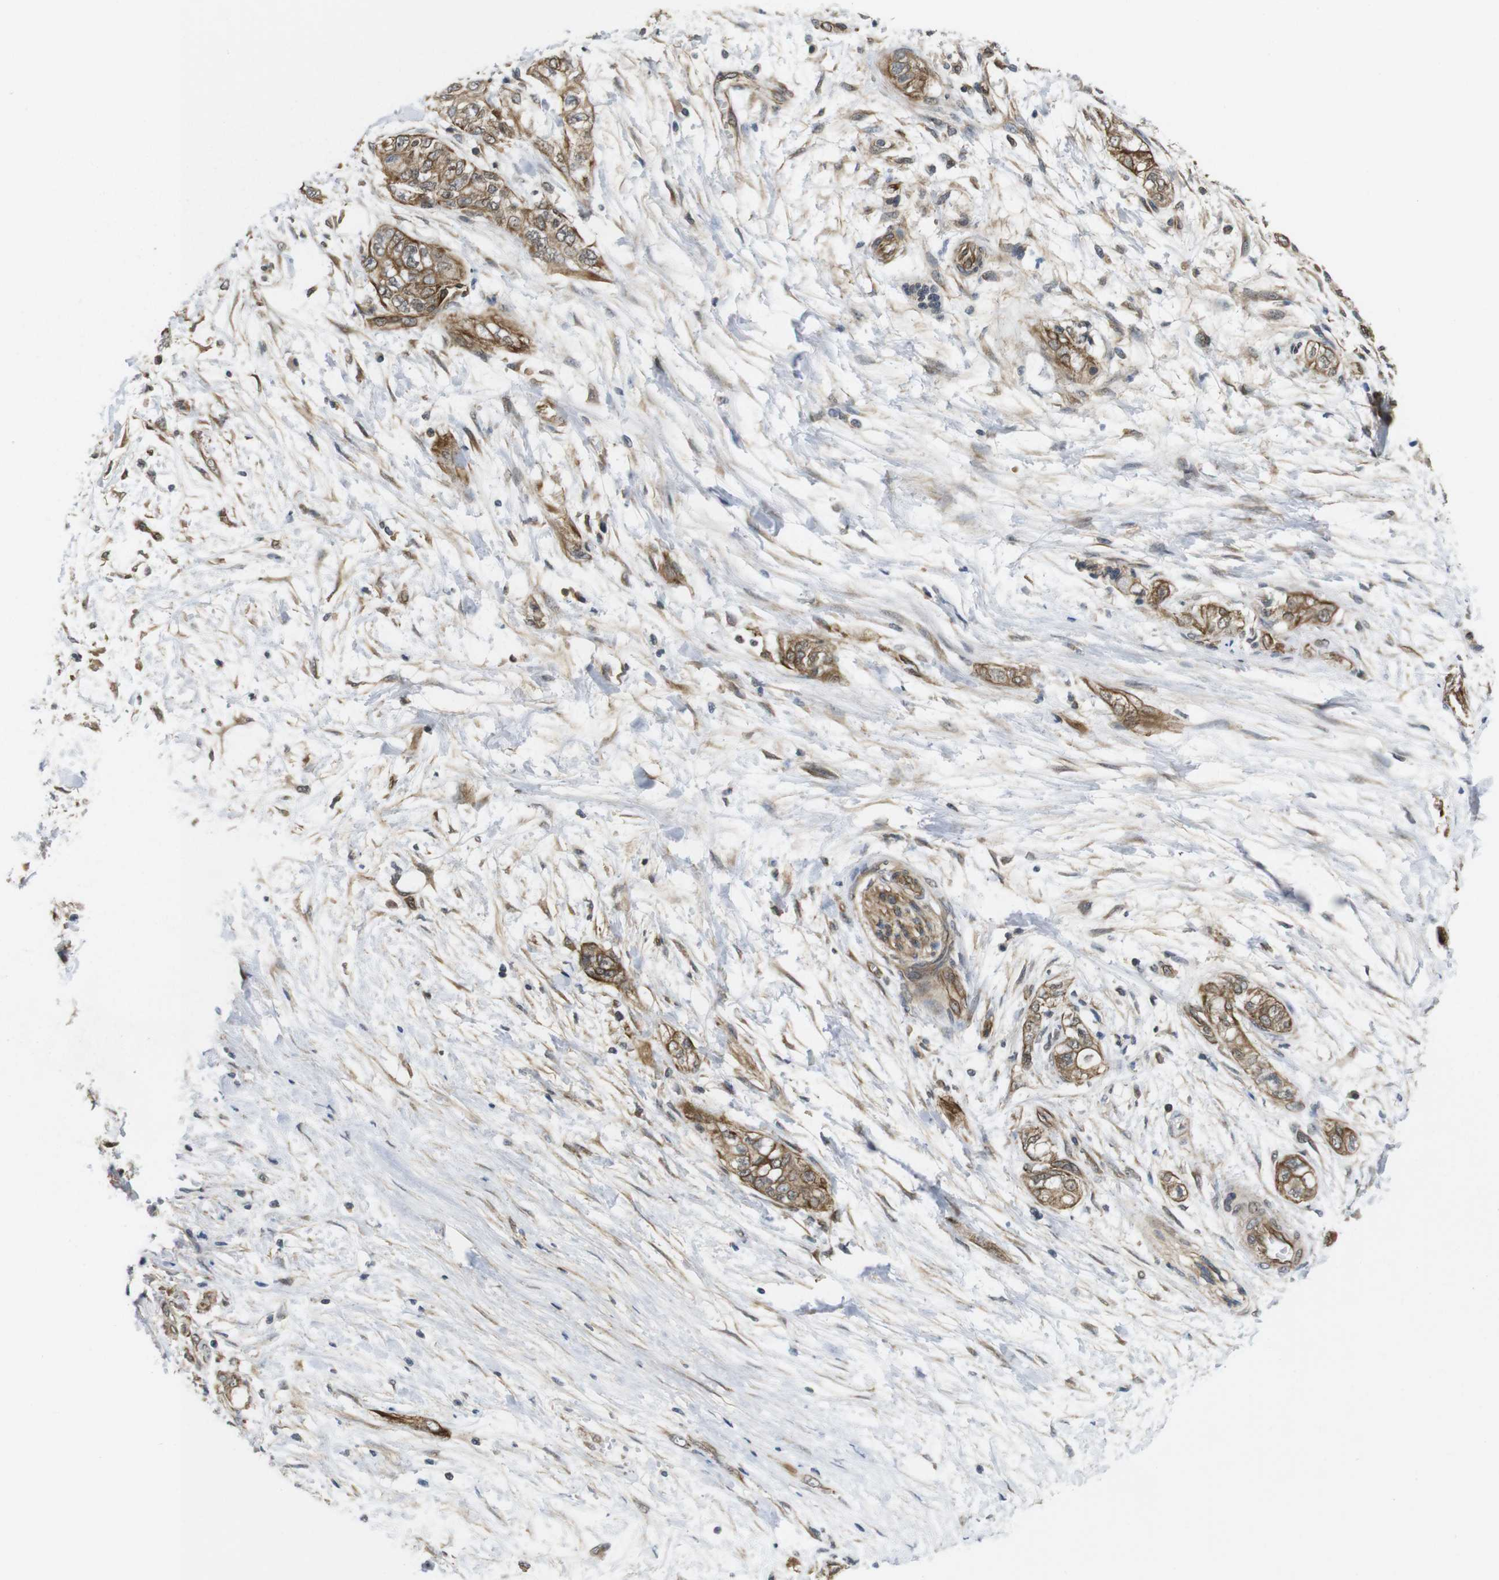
{"staining": {"intensity": "moderate", "quantity": ">75%", "location": "cytoplasmic/membranous"}, "tissue": "pancreatic cancer", "cell_type": "Tumor cells", "image_type": "cancer", "snomed": [{"axis": "morphology", "description": "Adenocarcinoma, NOS"}, {"axis": "topography", "description": "Pancreas"}], "caption": "IHC staining of pancreatic cancer, which reveals medium levels of moderate cytoplasmic/membranous staining in about >75% of tumor cells indicating moderate cytoplasmic/membranous protein staining. The staining was performed using DAB (brown) for protein detection and nuclei were counterstained in hematoxylin (blue).", "gene": "ZDHHC5", "patient": {"sex": "male", "age": 70}}